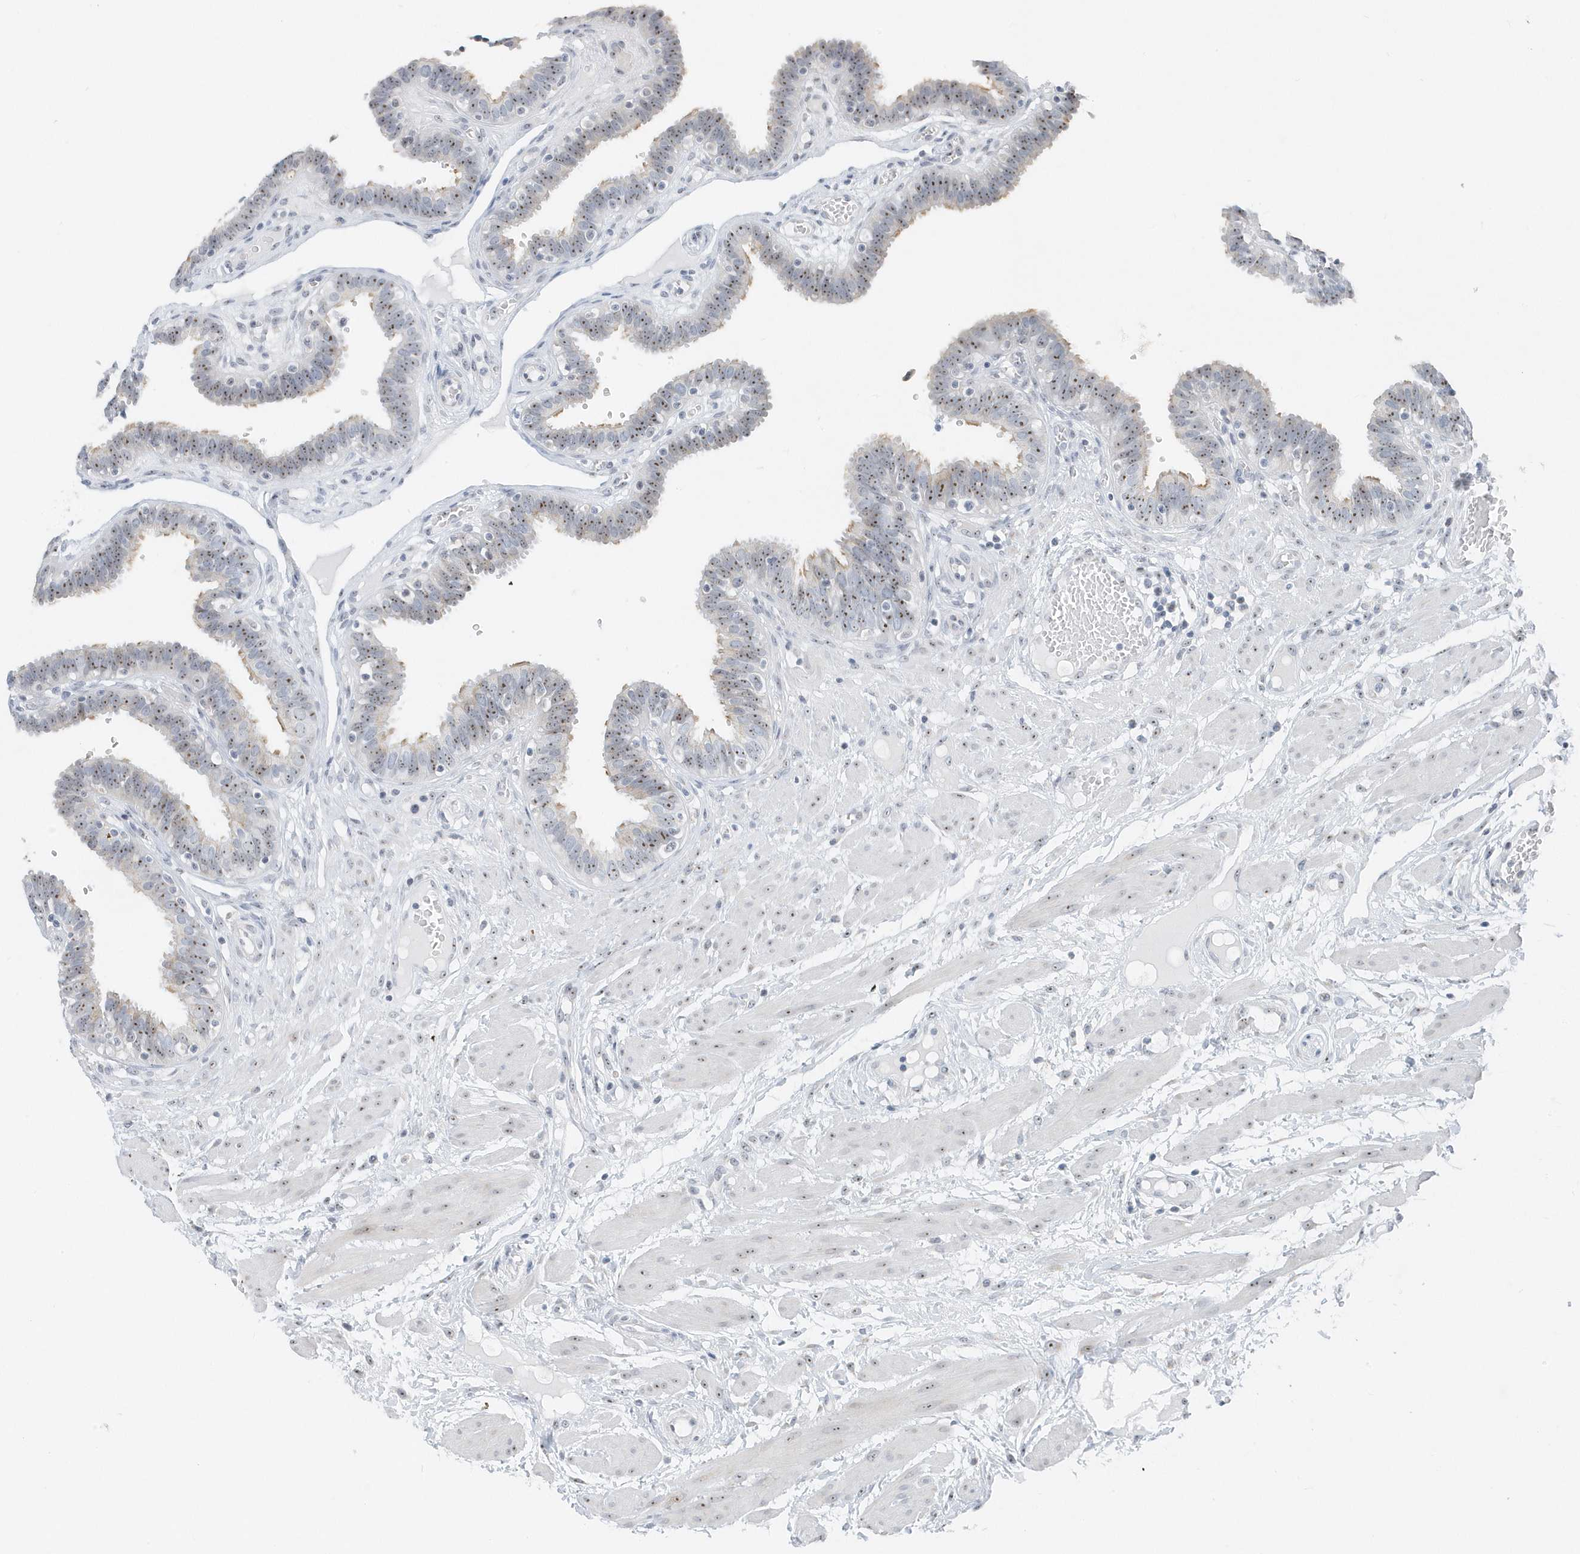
{"staining": {"intensity": "moderate", "quantity": ">75%", "location": "nuclear"}, "tissue": "fallopian tube", "cell_type": "Glandular cells", "image_type": "normal", "snomed": [{"axis": "morphology", "description": "Normal tissue, NOS"}, {"axis": "topography", "description": "Fallopian tube"}, {"axis": "topography", "description": "Placenta"}], "caption": "The photomicrograph exhibits staining of unremarkable fallopian tube, revealing moderate nuclear protein staining (brown color) within glandular cells. (Brightfield microscopy of DAB IHC at high magnification).", "gene": "RPF2", "patient": {"sex": "female", "age": 32}}